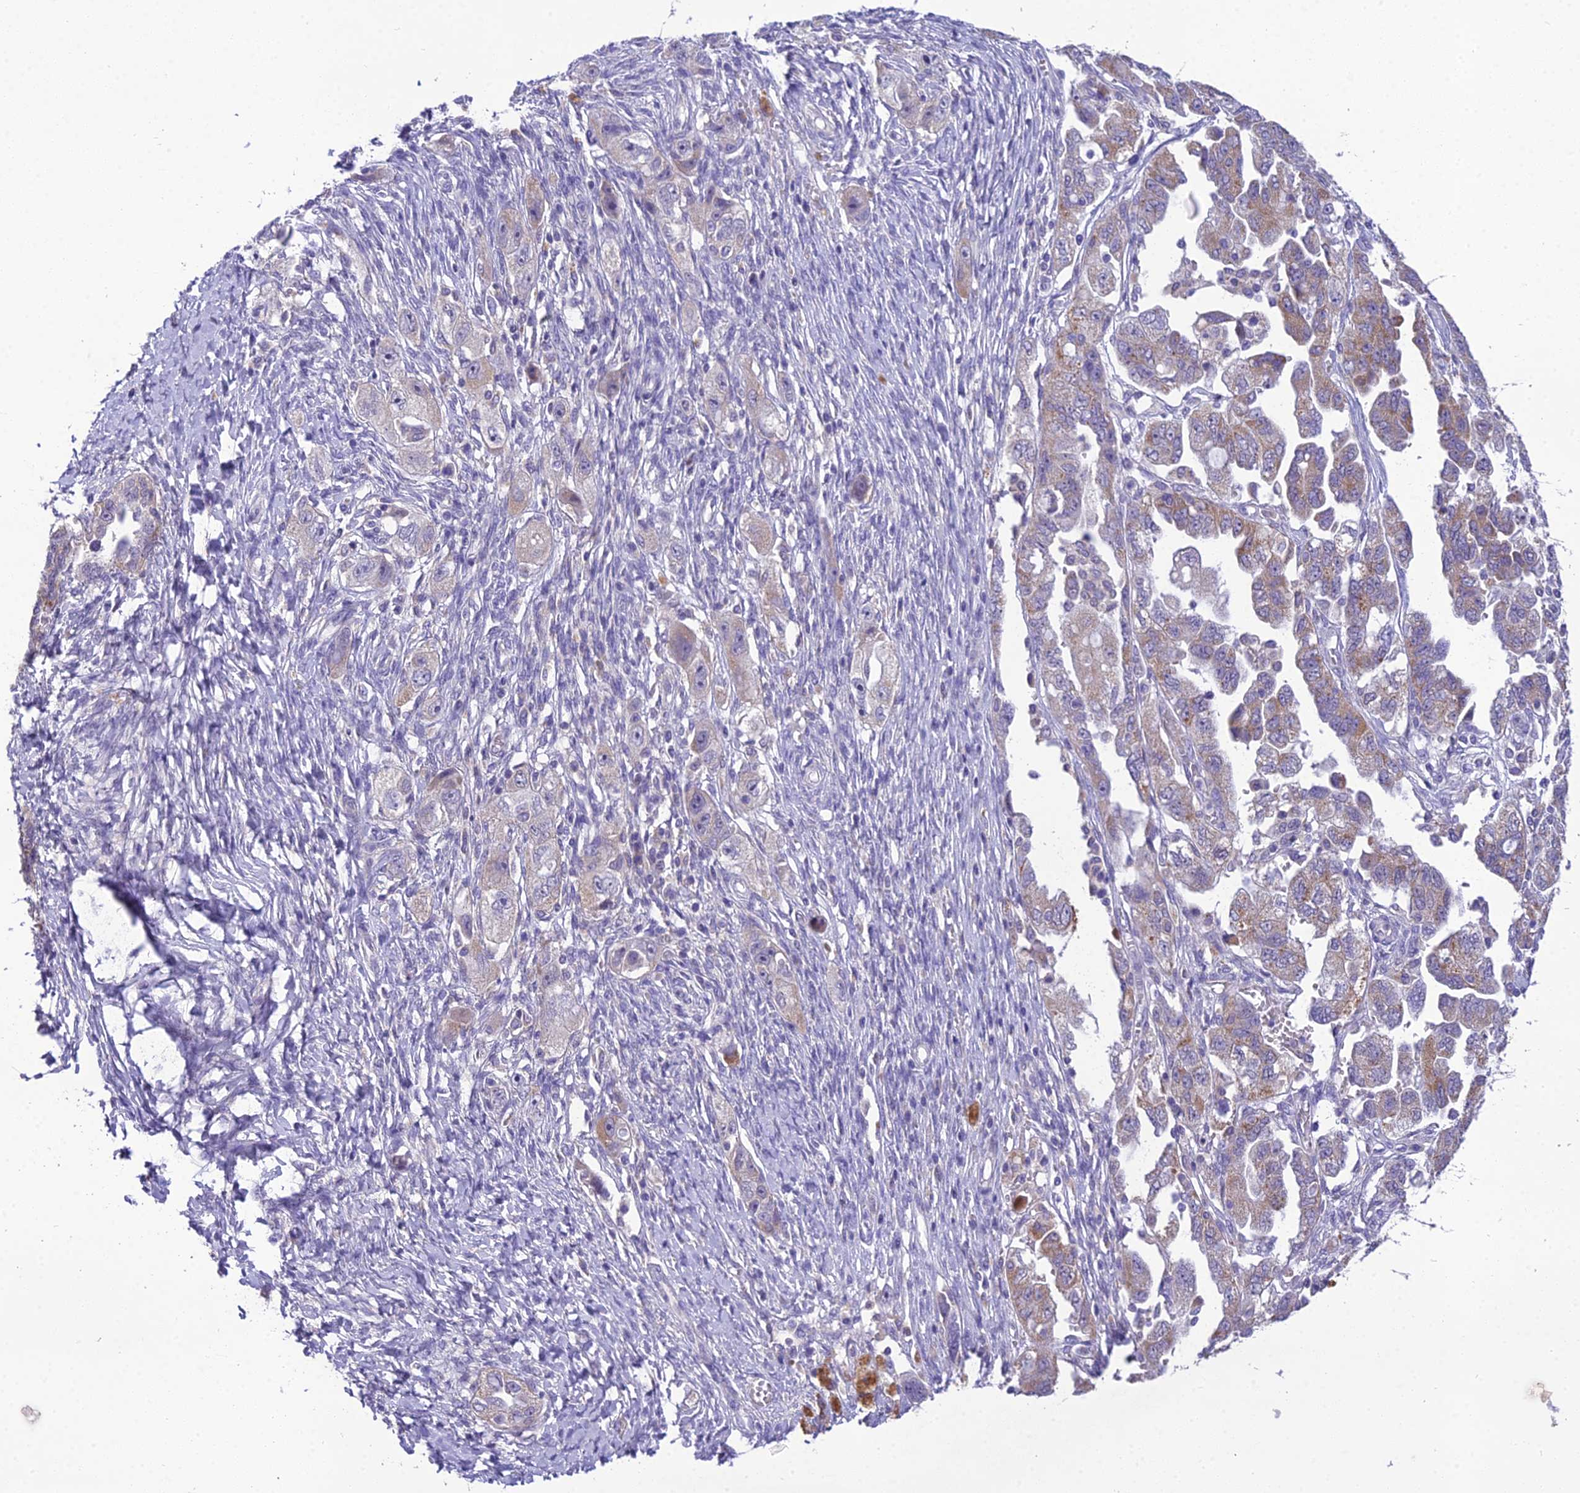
{"staining": {"intensity": "weak", "quantity": "25%-75%", "location": "cytoplasmic/membranous"}, "tissue": "ovarian cancer", "cell_type": "Tumor cells", "image_type": "cancer", "snomed": [{"axis": "morphology", "description": "Carcinoma, NOS"}, {"axis": "morphology", "description": "Cystadenocarcinoma, serous, NOS"}, {"axis": "topography", "description": "Ovary"}], "caption": "Immunohistochemistry photomicrograph of human ovarian cancer (serous cystadenocarcinoma) stained for a protein (brown), which reveals low levels of weak cytoplasmic/membranous staining in approximately 25%-75% of tumor cells.", "gene": "MIIP", "patient": {"sex": "female", "age": 69}}